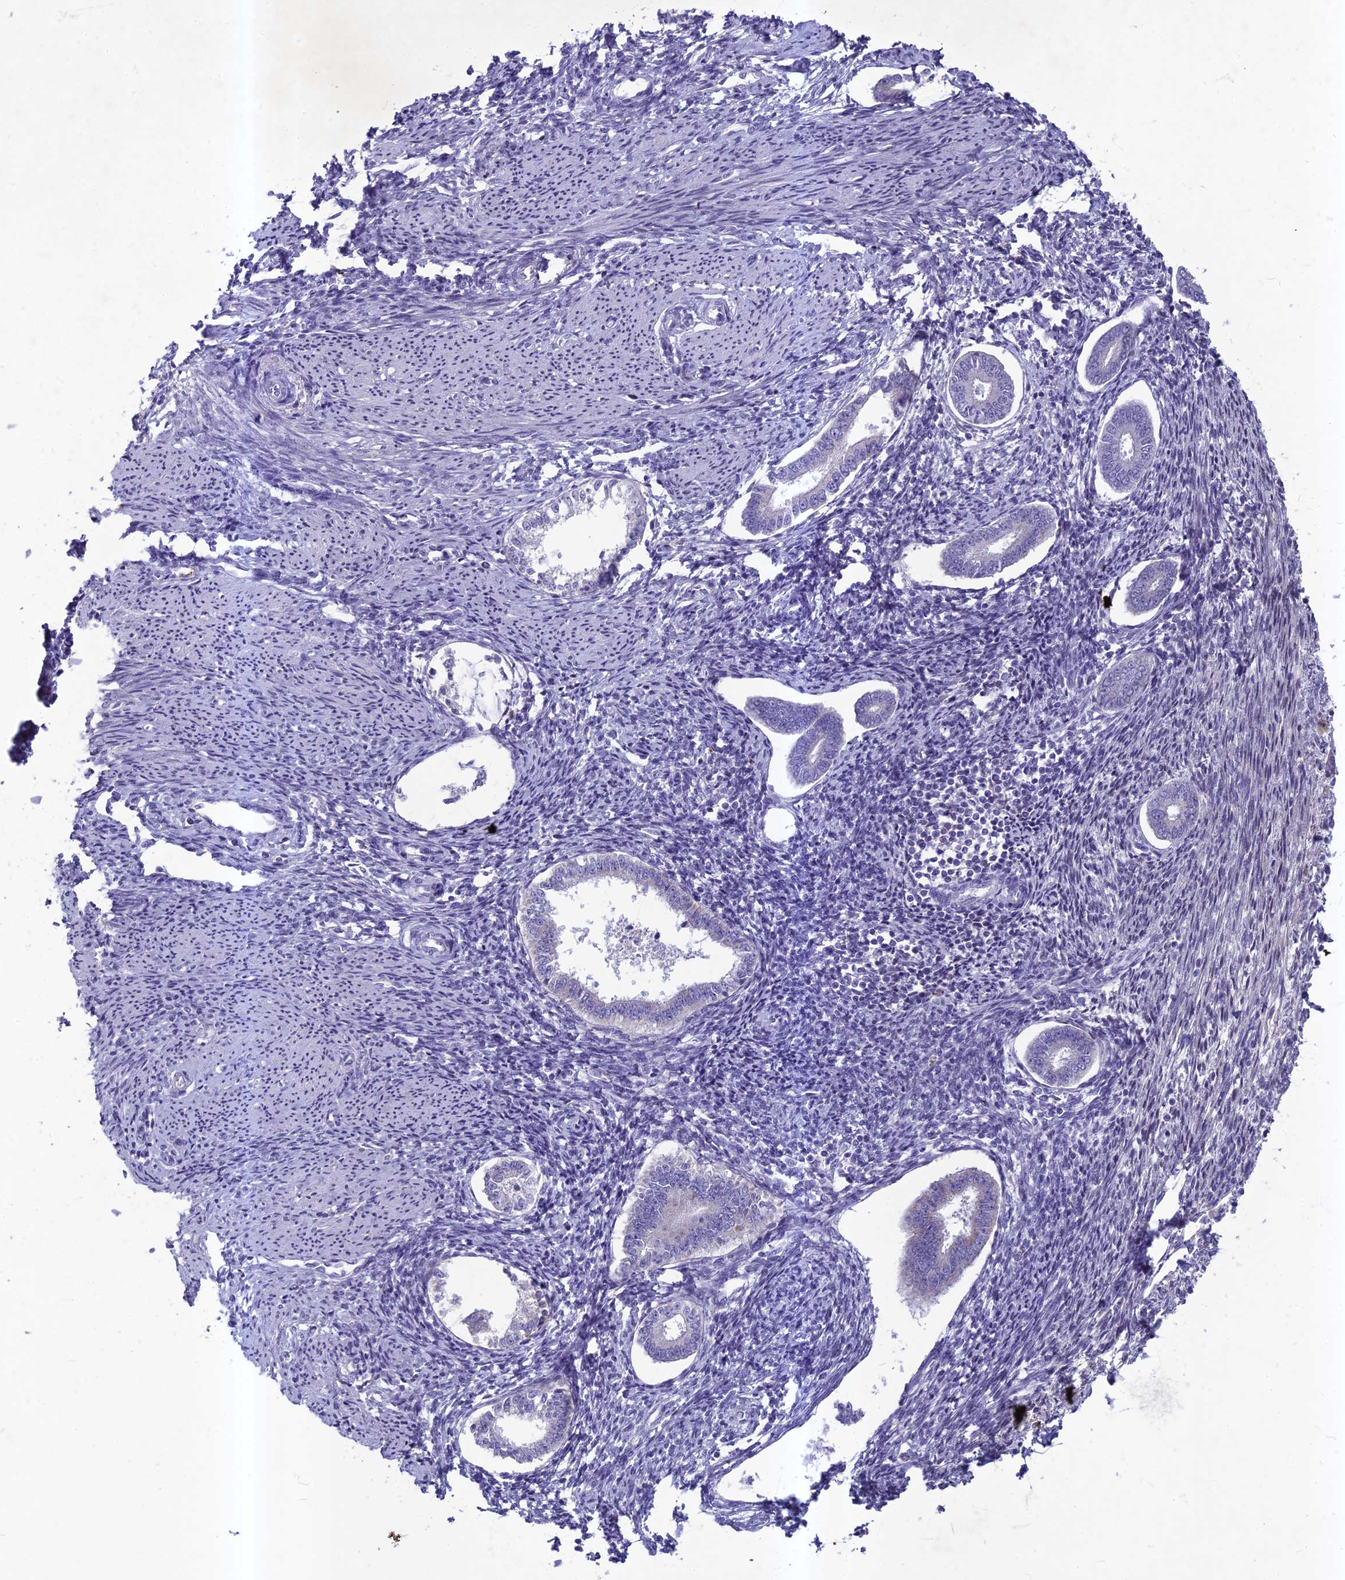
{"staining": {"intensity": "negative", "quantity": "none", "location": "none"}, "tissue": "endometrium", "cell_type": "Cells in endometrial stroma", "image_type": "normal", "snomed": [{"axis": "morphology", "description": "Normal tissue, NOS"}, {"axis": "topography", "description": "Endometrium"}], "caption": "A photomicrograph of endometrium stained for a protein shows no brown staining in cells in endometrial stroma.", "gene": "HIGD1A", "patient": {"sex": "female", "age": 56}}